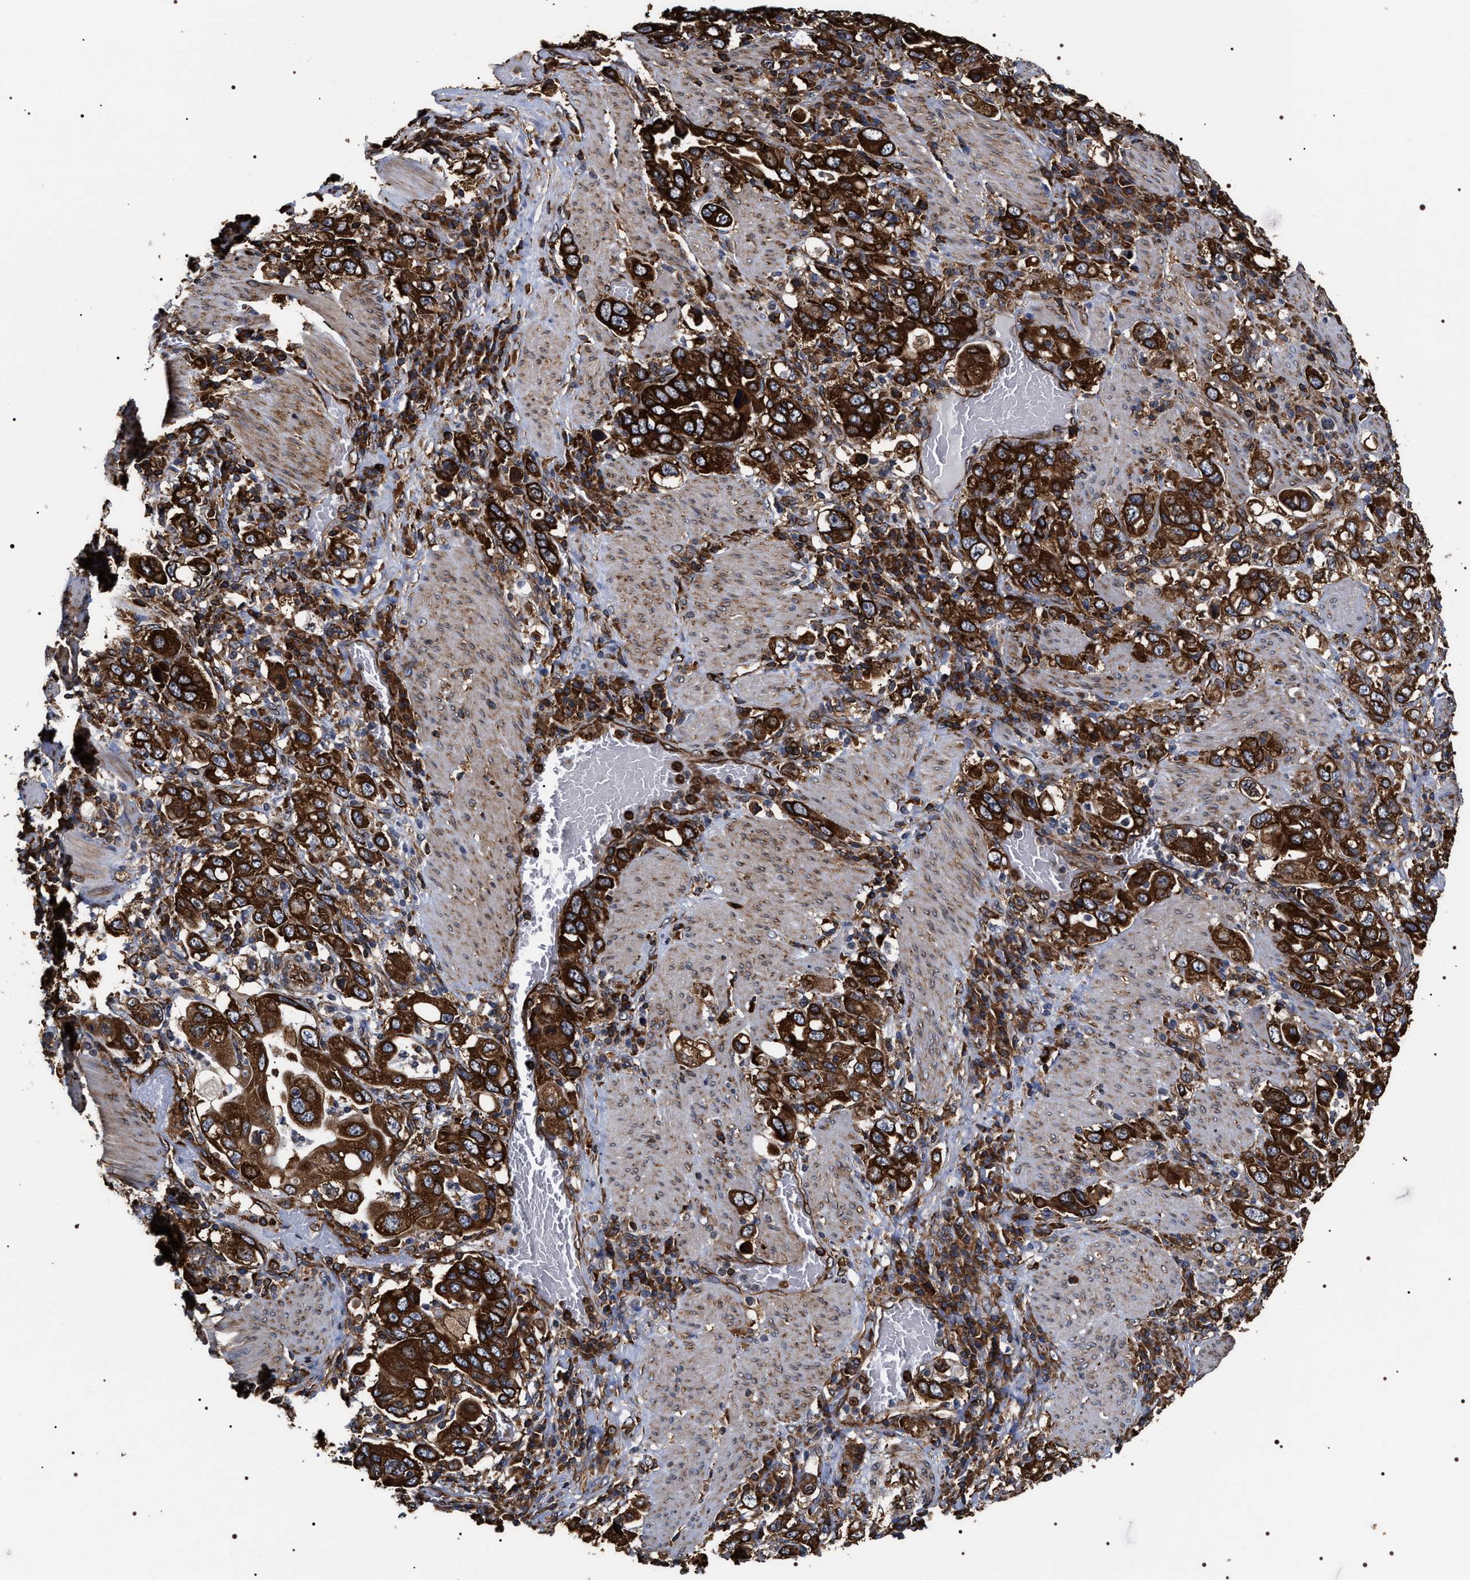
{"staining": {"intensity": "strong", "quantity": ">75%", "location": "cytoplasmic/membranous"}, "tissue": "stomach cancer", "cell_type": "Tumor cells", "image_type": "cancer", "snomed": [{"axis": "morphology", "description": "Adenocarcinoma, NOS"}, {"axis": "topography", "description": "Stomach, upper"}], "caption": "Human stomach adenocarcinoma stained with a brown dye exhibits strong cytoplasmic/membranous positive positivity in approximately >75% of tumor cells.", "gene": "SERBP1", "patient": {"sex": "male", "age": 62}}